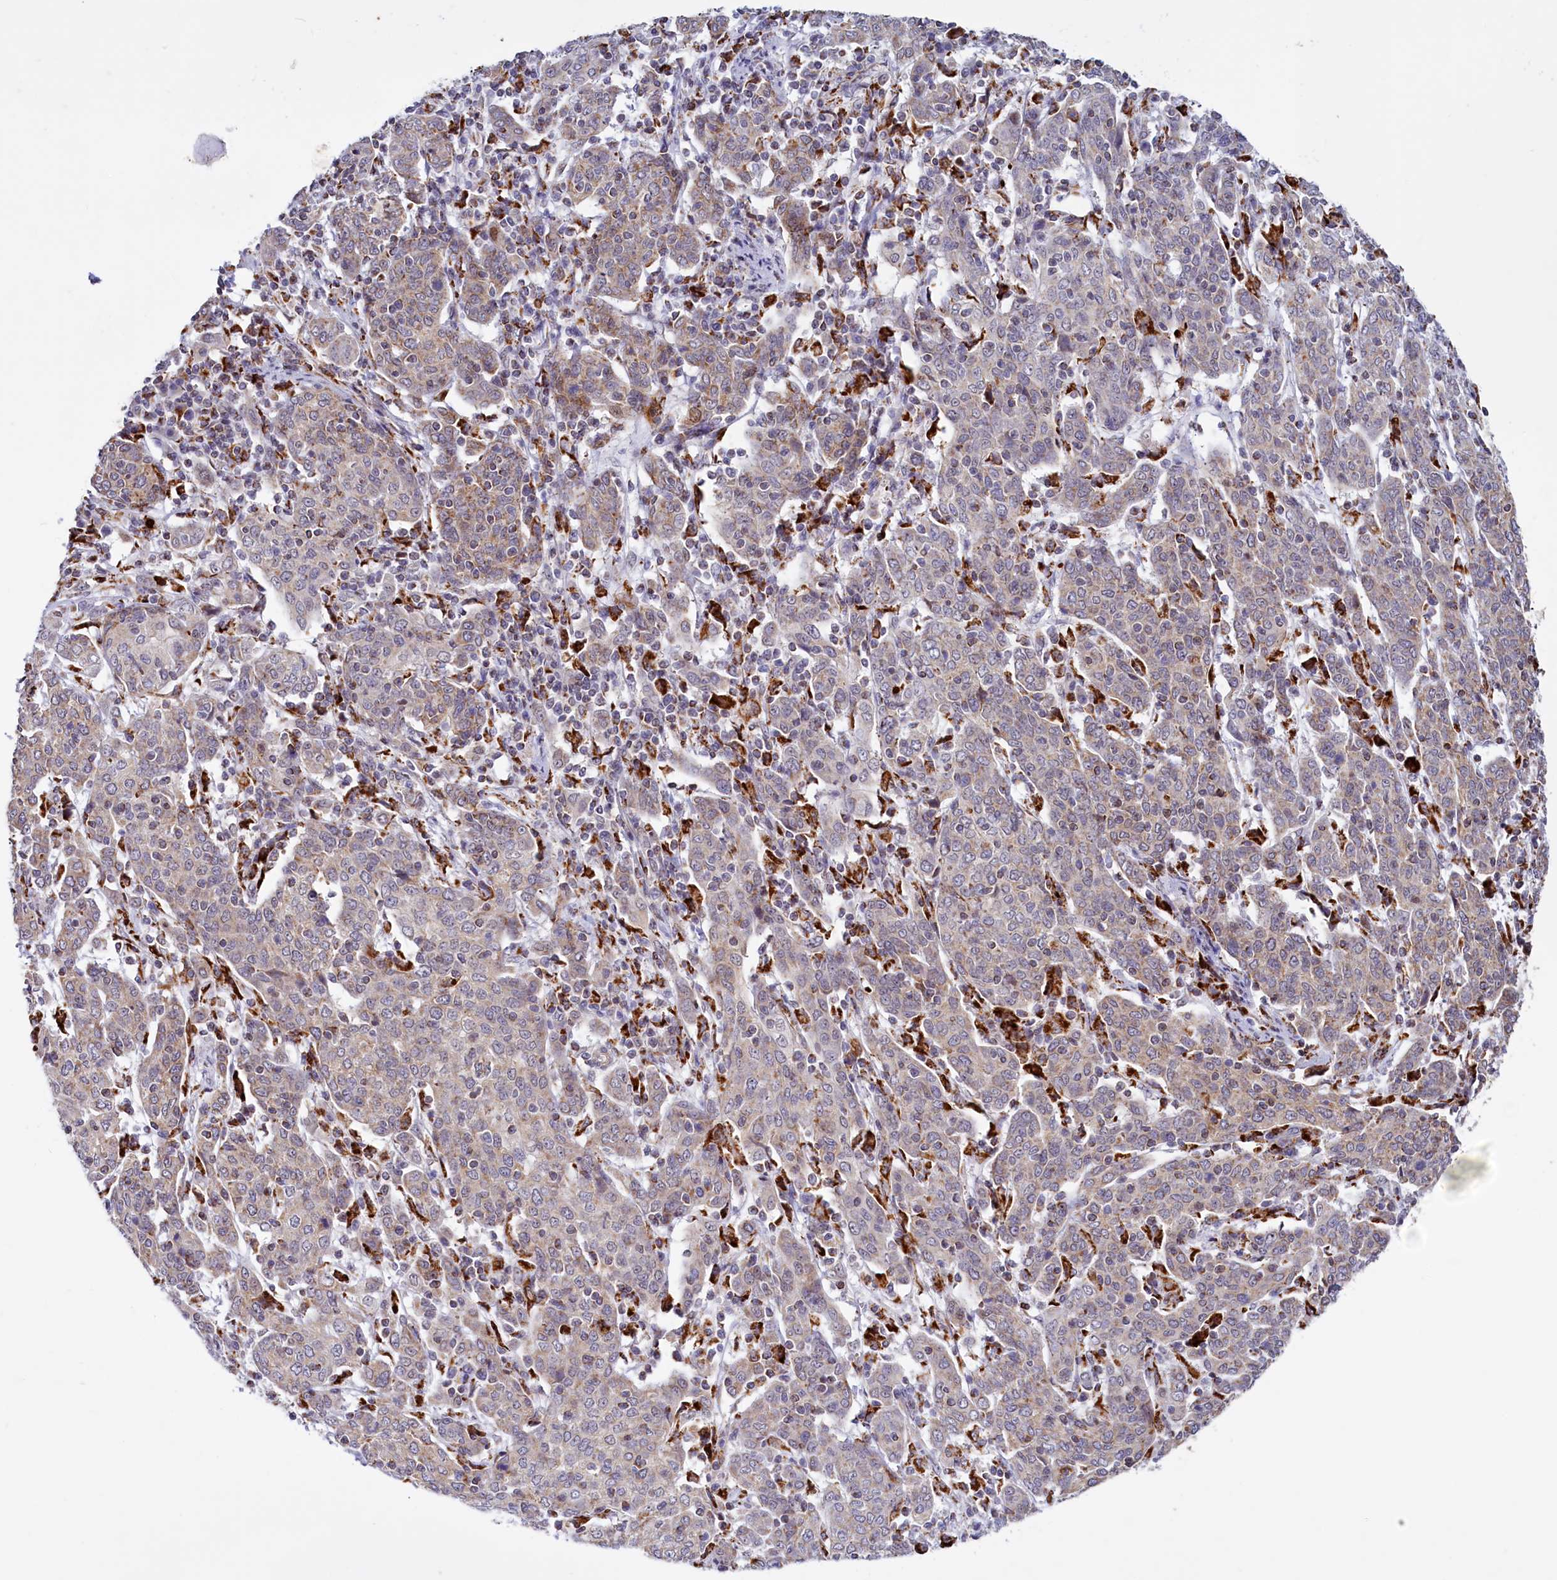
{"staining": {"intensity": "weak", "quantity": "25%-75%", "location": "cytoplasmic/membranous"}, "tissue": "cervical cancer", "cell_type": "Tumor cells", "image_type": "cancer", "snomed": [{"axis": "morphology", "description": "Squamous cell carcinoma, NOS"}, {"axis": "topography", "description": "Cervix"}], "caption": "Immunohistochemistry micrograph of neoplastic tissue: human cervical cancer stained using IHC reveals low levels of weak protein expression localized specifically in the cytoplasmic/membranous of tumor cells, appearing as a cytoplasmic/membranous brown color.", "gene": "DYNC2H1", "patient": {"sex": "female", "age": 67}}